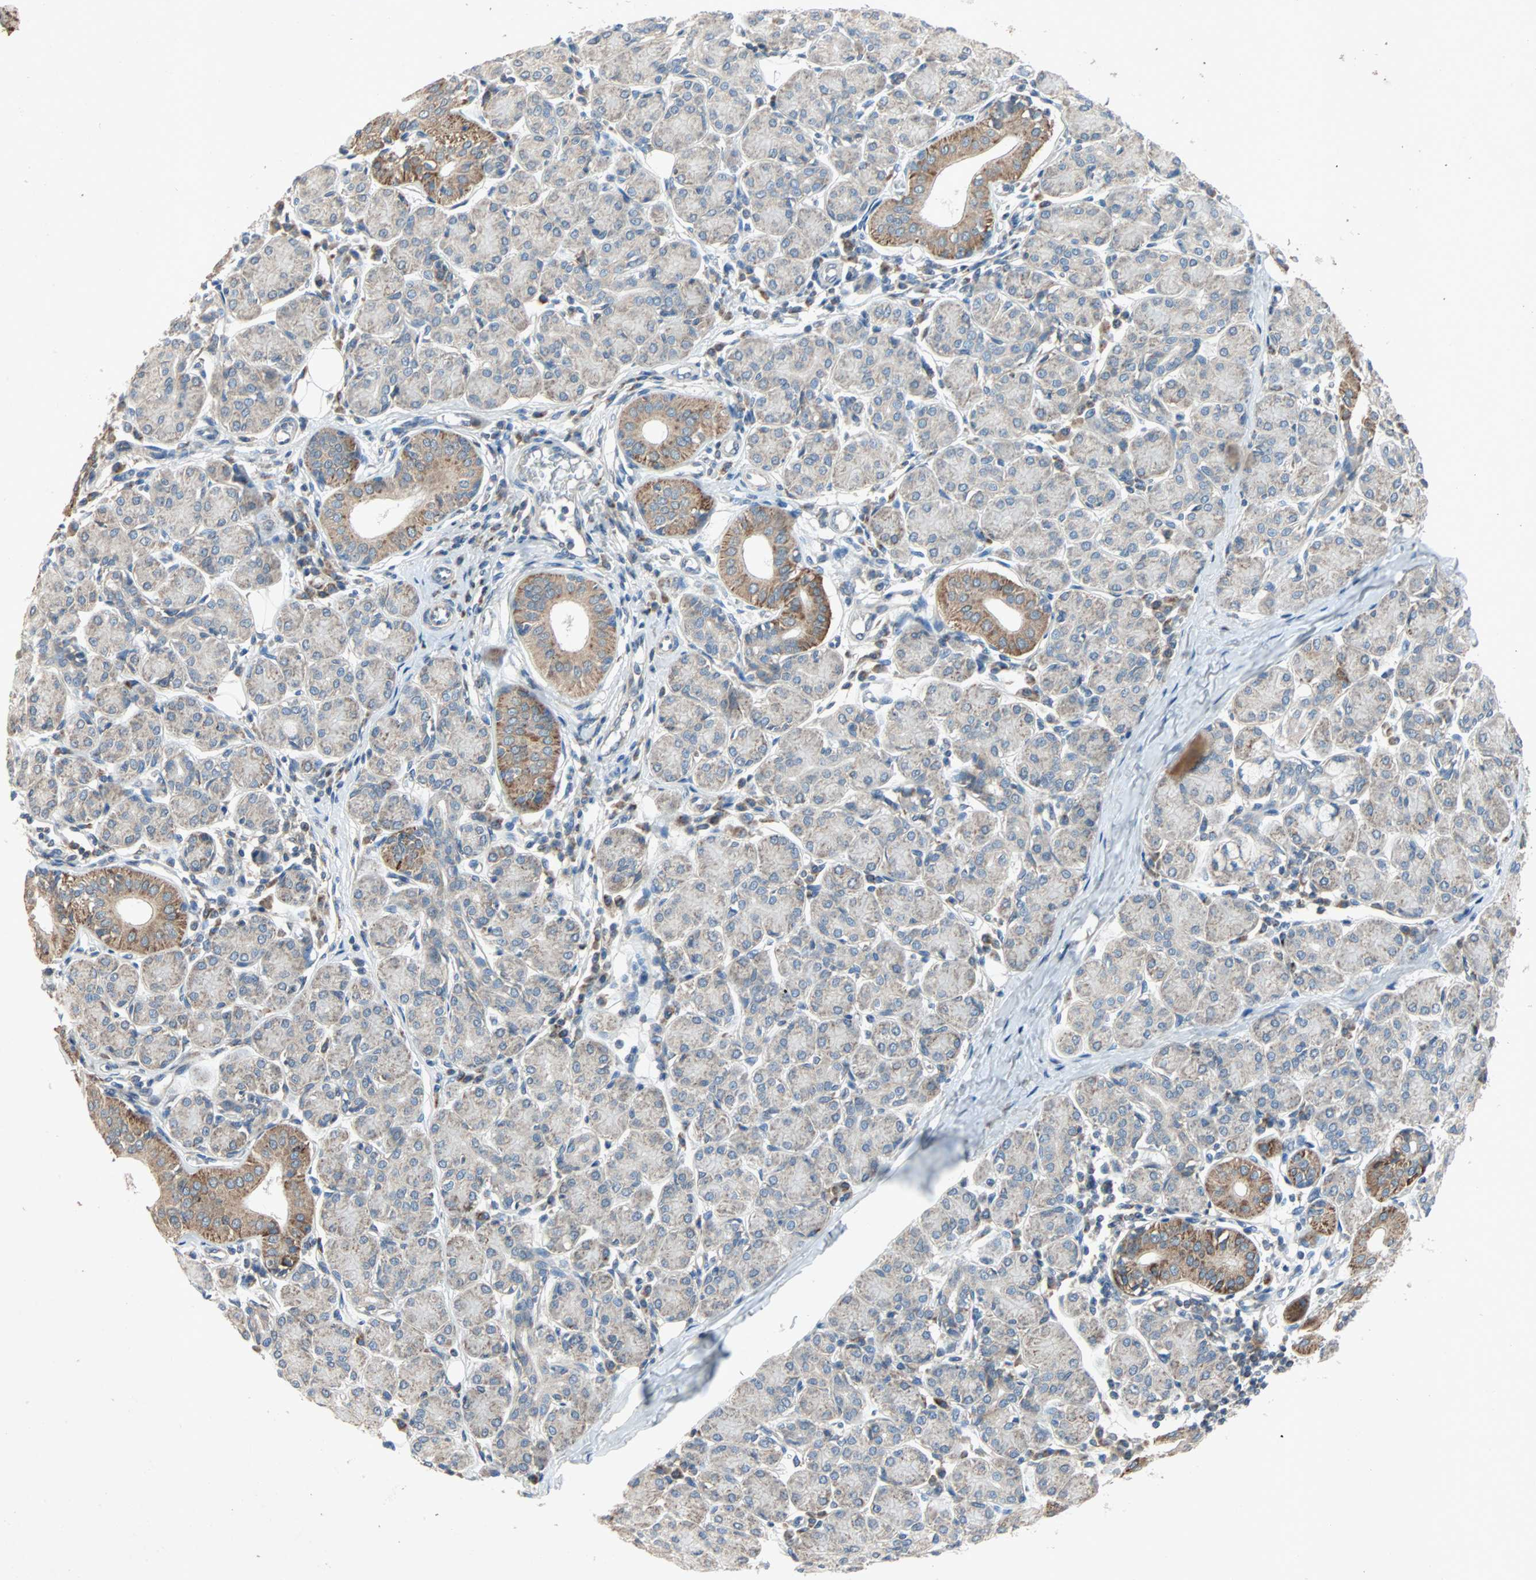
{"staining": {"intensity": "moderate", "quantity": ">75%", "location": "cytoplasmic/membranous"}, "tissue": "salivary gland", "cell_type": "Glandular cells", "image_type": "normal", "snomed": [{"axis": "morphology", "description": "Normal tissue, NOS"}, {"axis": "morphology", "description": "Inflammation, NOS"}, {"axis": "topography", "description": "Lymph node"}, {"axis": "topography", "description": "Salivary gland"}], "caption": "Protein analysis of benign salivary gland exhibits moderate cytoplasmic/membranous staining in about >75% of glandular cells.", "gene": "XYLT1", "patient": {"sex": "male", "age": 3}}